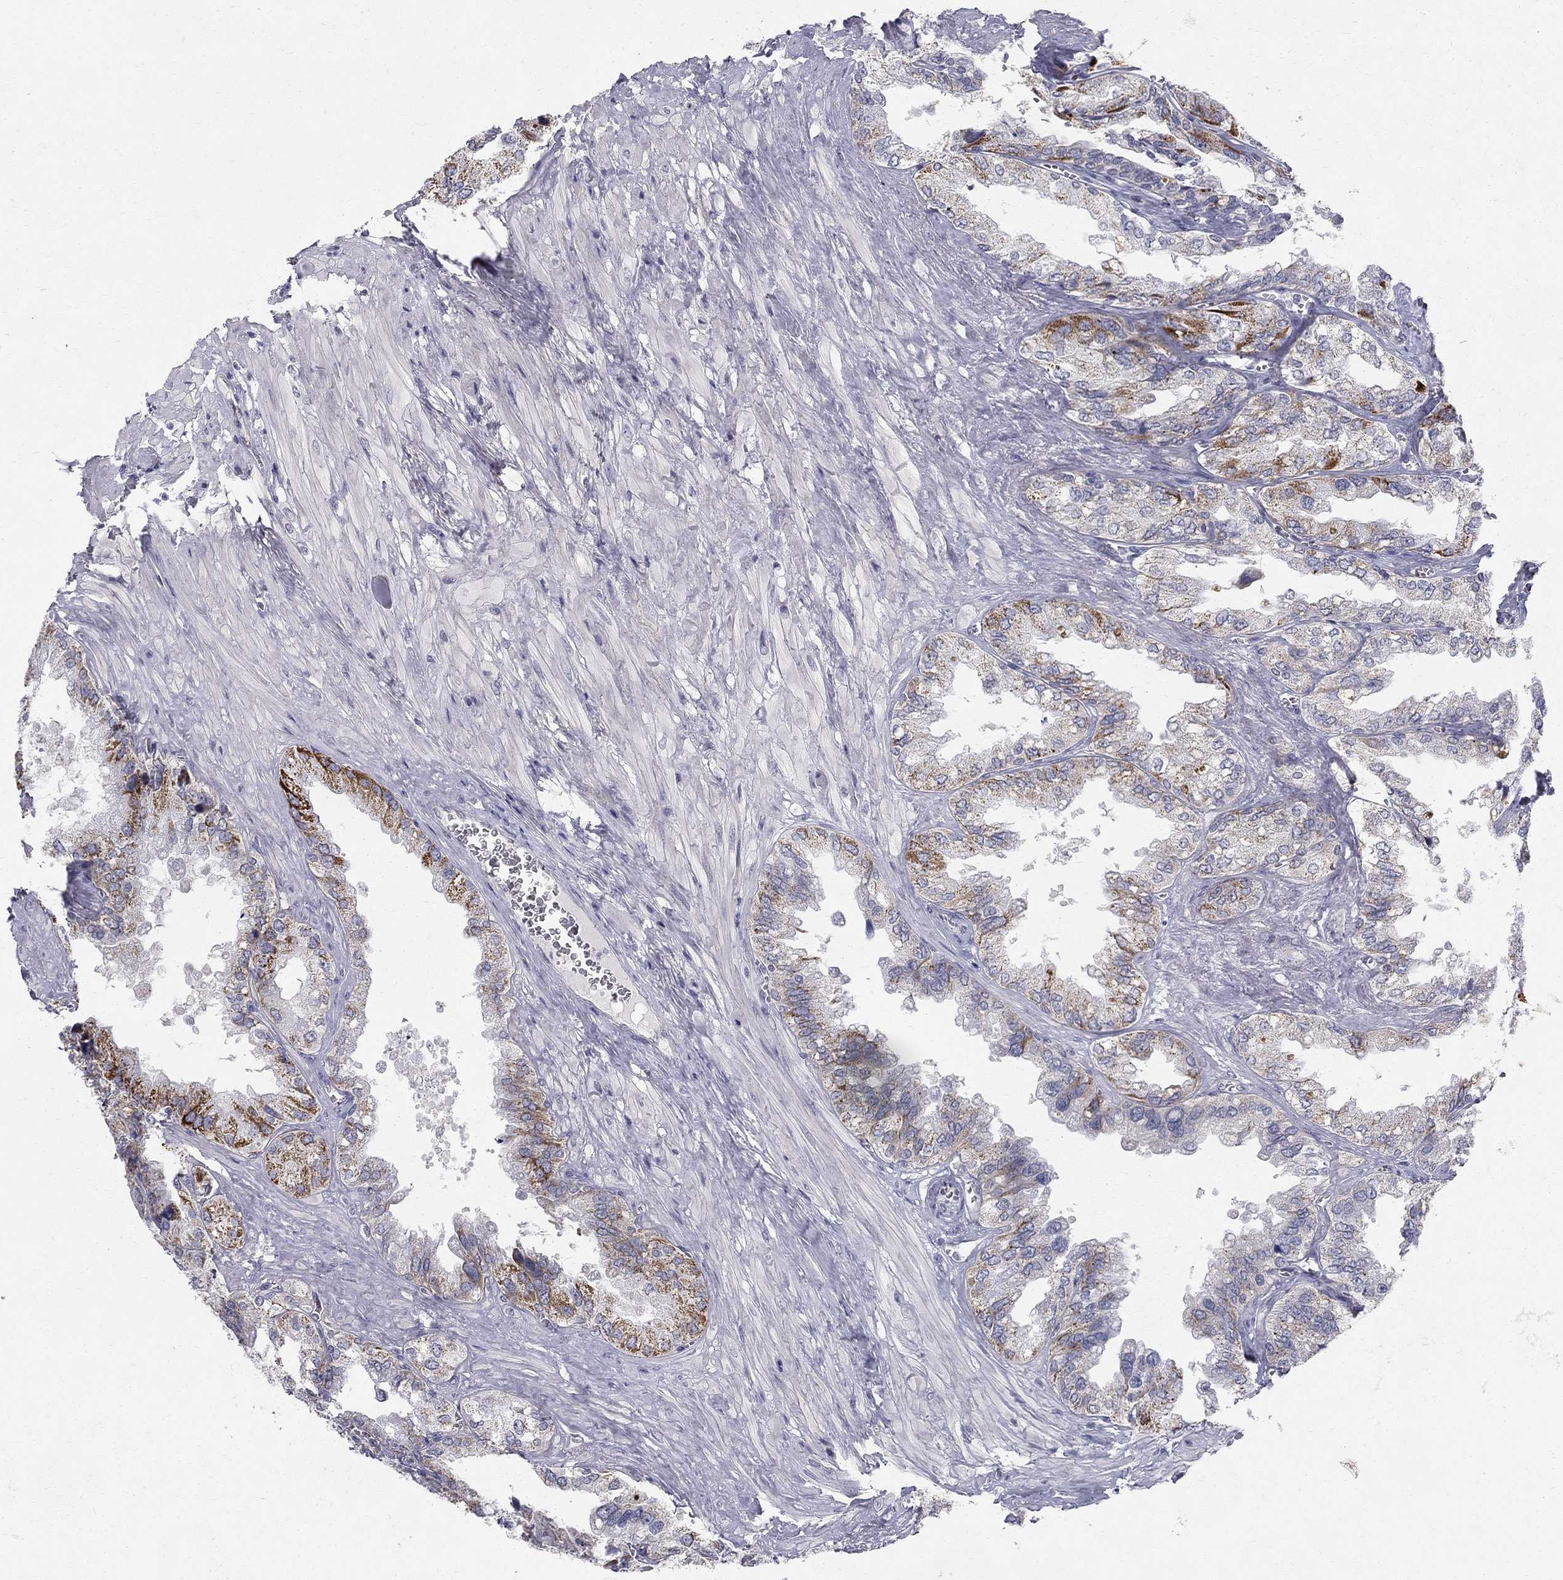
{"staining": {"intensity": "moderate", "quantity": "<25%", "location": "cytoplasmic/membranous"}, "tissue": "seminal vesicle", "cell_type": "Glandular cells", "image_type": "normal", "snomed": [{"axis": "morphology", "description": "Normal tissue, NOS"}, {"axis": "topography", "description": "Seminal veicle"}], "caption": "Protein staining reveals moderate cytoplasmic/membranous staining in approximately <25% of glandular cells in benign seminal vesicle.", "gene": "CLIC6", "patient": {"sex": "male", "age": 67}}